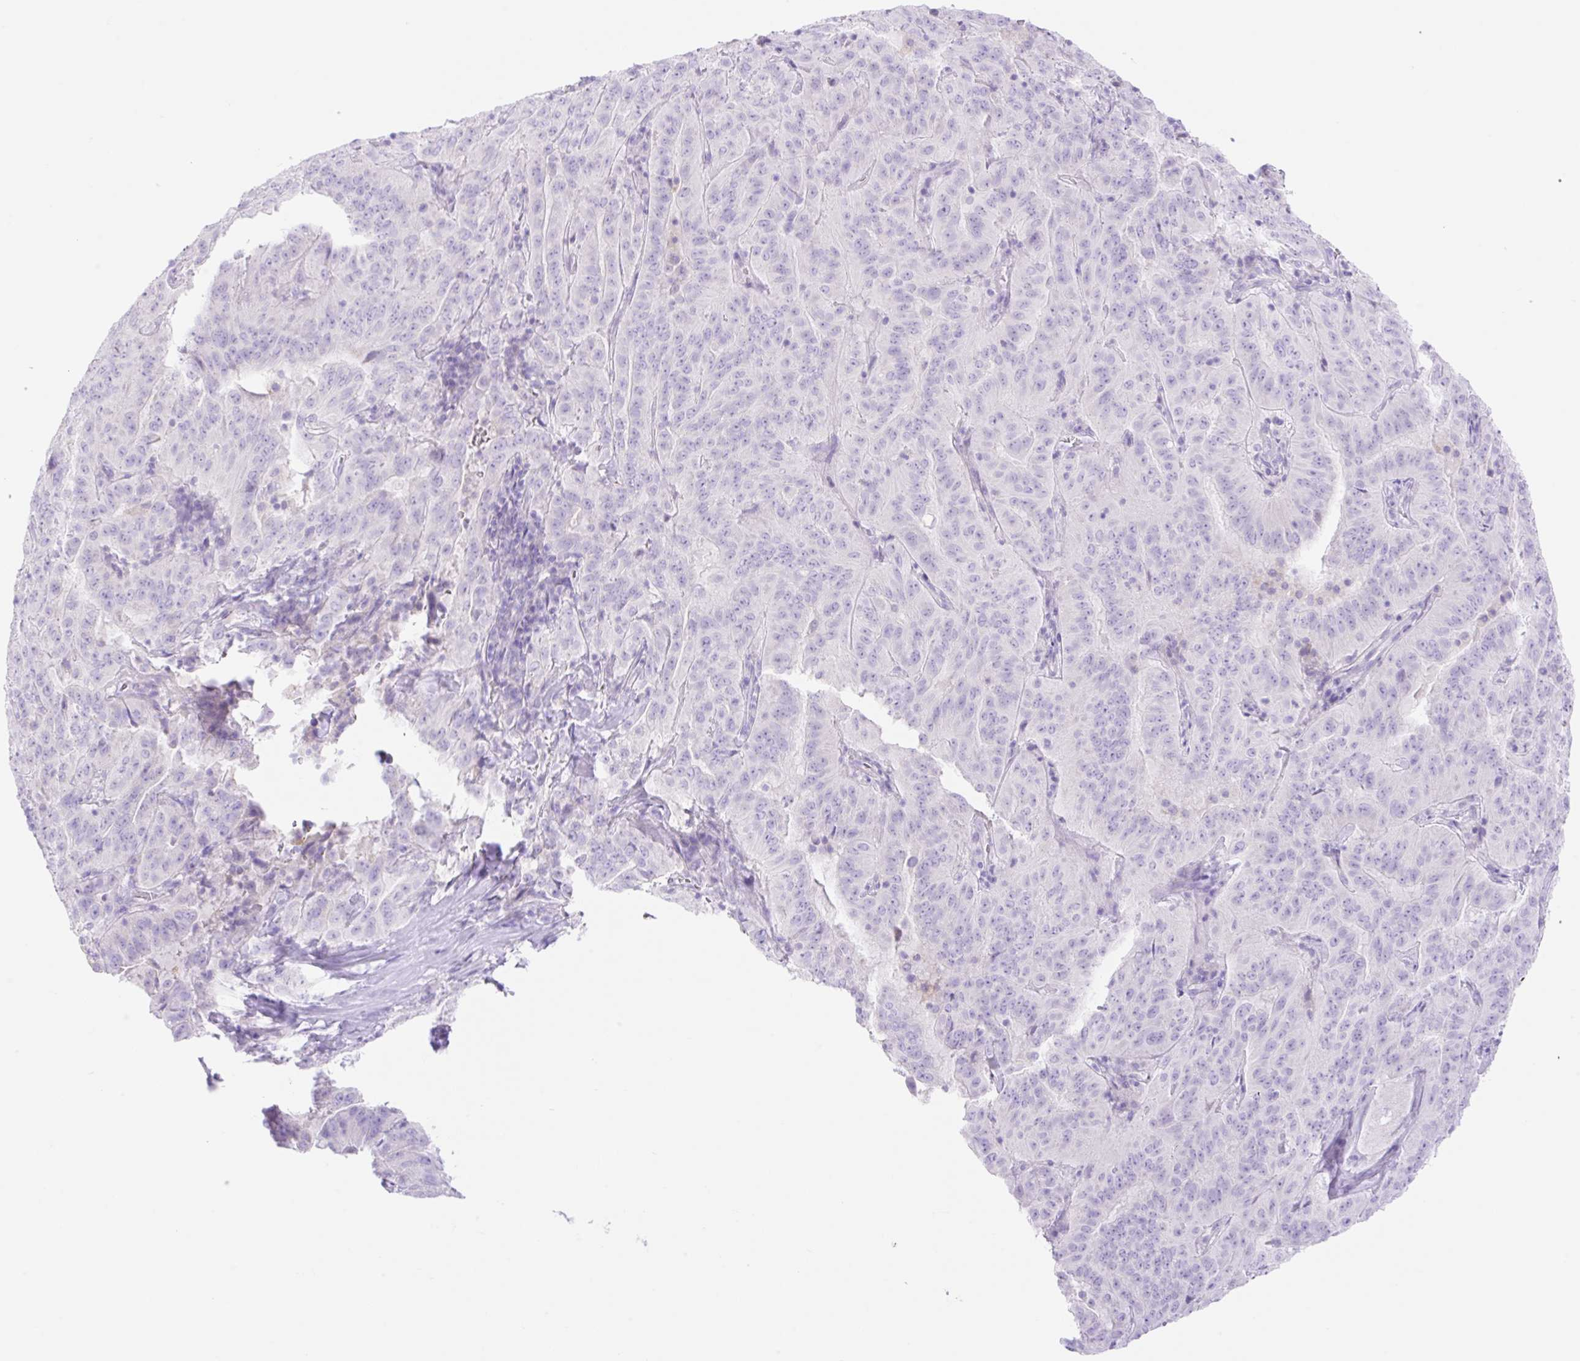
{"staining": {"intensity": "negative", "quantity": "none", "location": "none"}, "tissue": "pancreatic cancer", "cell_type": "Tumor cells", "image_type": "cancer", "snomed": [{"axis": "morphology", "description": "Adenocarcinoma, NOS"}, {"axis": "topography", "description": "Pancreas"}], "caption": "There is no significant positivity in tumor cells of adenocarcinoma (pancreatic).", "gene": "CDX1", "patient": {"sex": "male", "age": 63}}